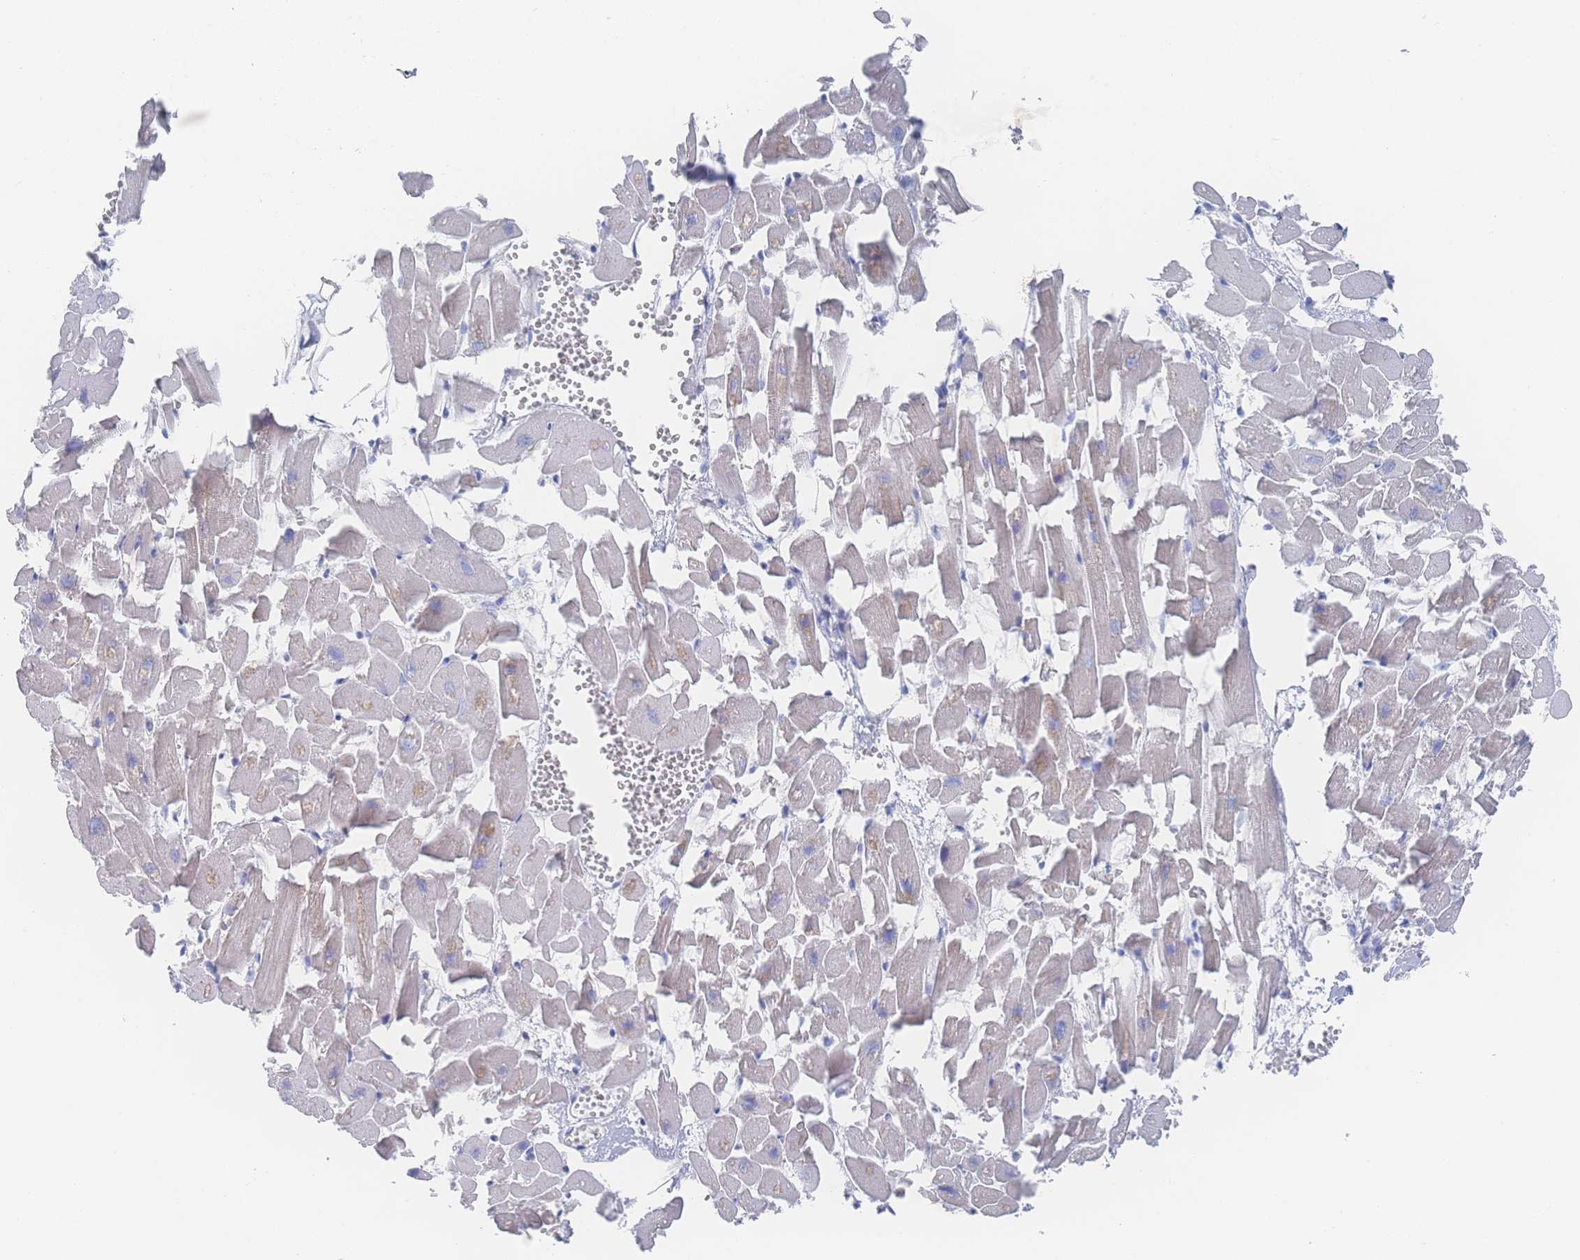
{"staining": {"intensity": "negative", "quantity": "none", "location": "none"}, "tissue": "heart muscle", "cell_type": "Cardiomyocytes", "image_type": "normal", "snomed": [{"axis": "morphology", "description": "Normal tissue, NOS"}, {"axis": "topography", "description": "Heart"}], "caption": "An immunohistochemistry (IHC) photomicrograph of unremarkable heart muscle is shown. There is no staining in cardiomyocytes of heart muscle.", "gene": "SNPH", "patient": {"sex": "female", "age": 64}}